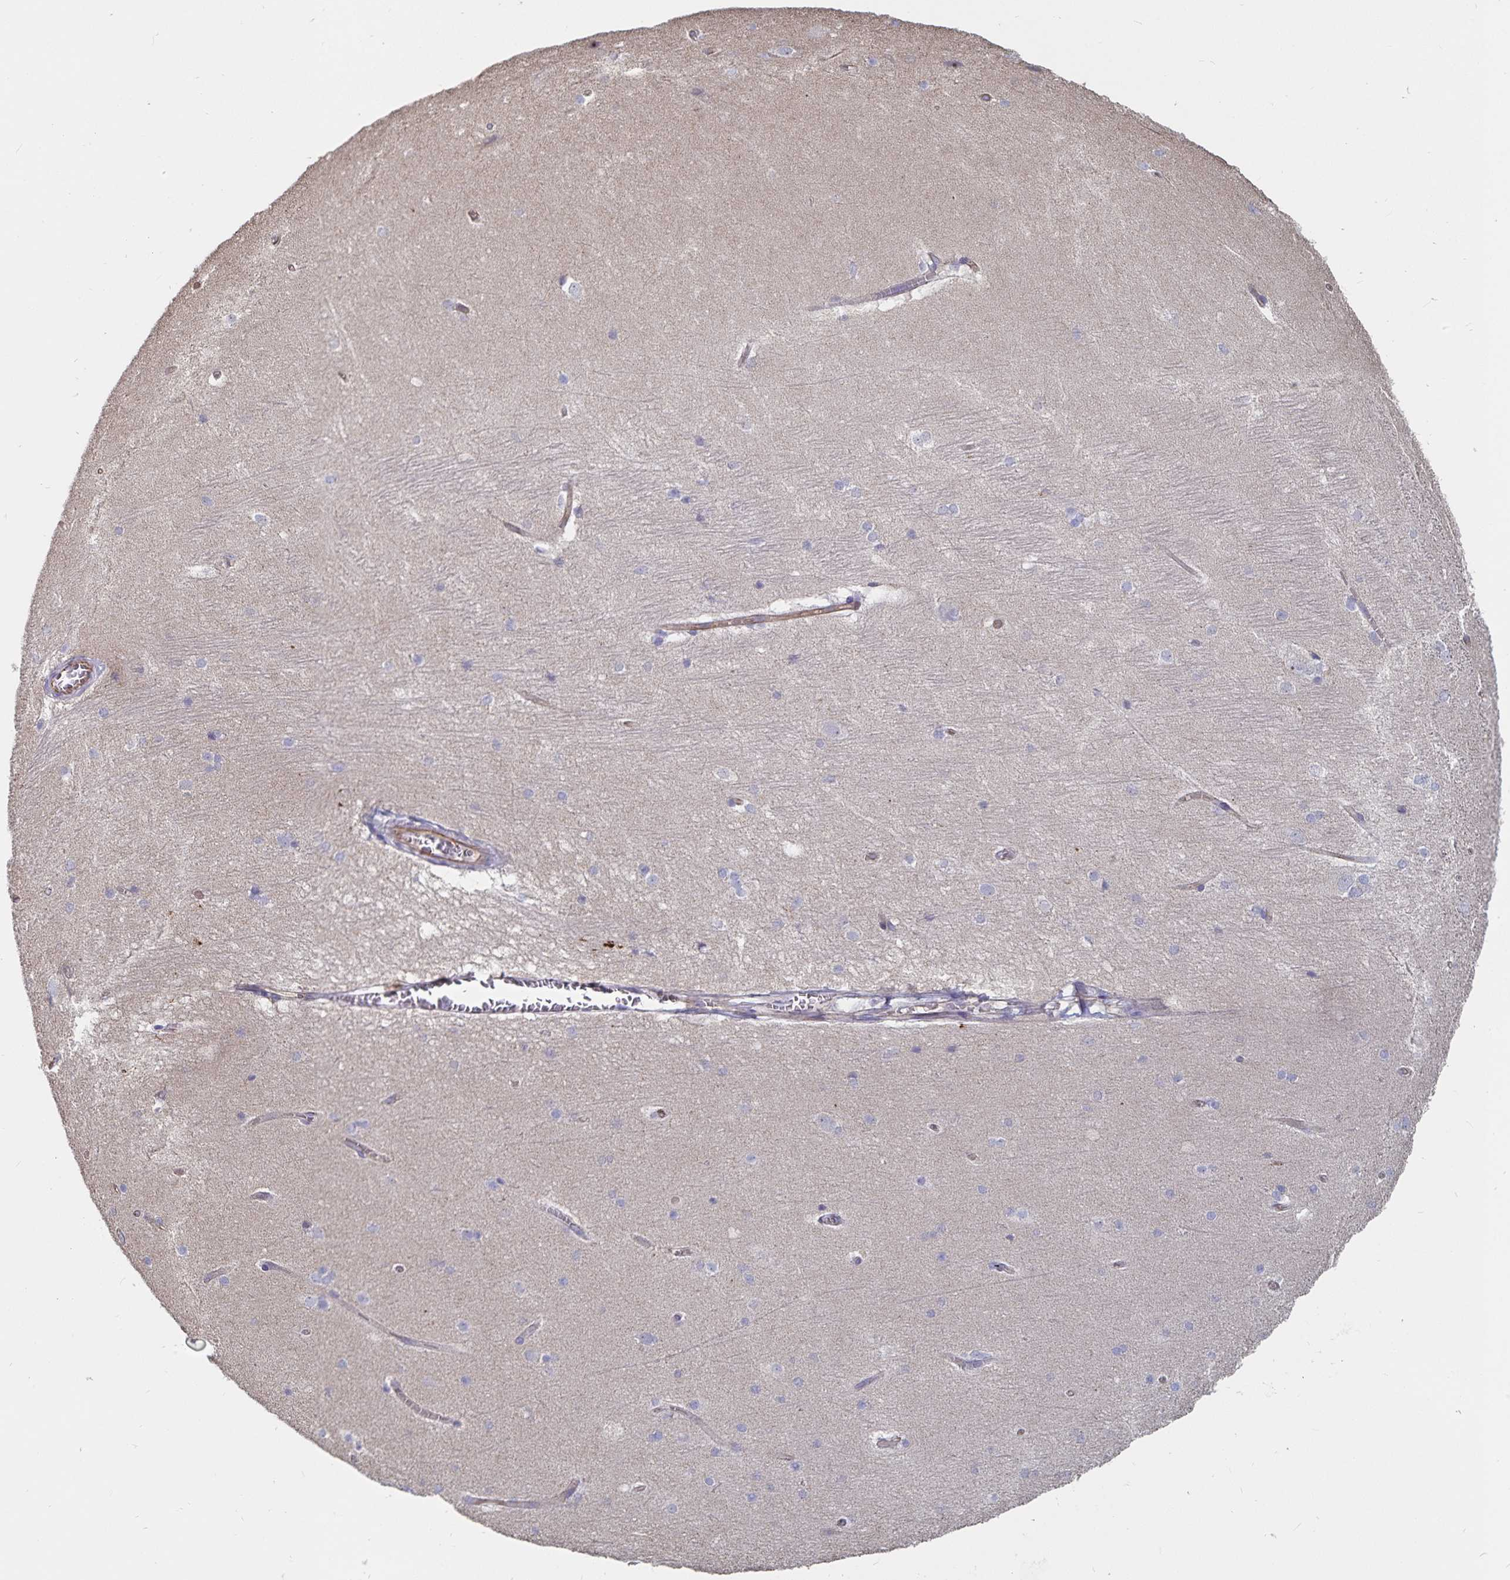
{"staining": {"intensity": "negative", "quantity": "none", "location": "none"}, "tissue": "hippocampus", "cell_type": "Glial cells", "image_type": "normal", "snomed": [{"axis": "morphology", "description": "Normal tissue, NOS"}, {"axis": "topography", "description": "Cerebral cortex"}, {"axis": "topography", "description": "Hippocampus"}], "caption": "This is an IHC image of normal hippocampus. There is no expression in glial cells.", "gene": "SSTR1", "patient": {"sex": "female", "age": 19}}